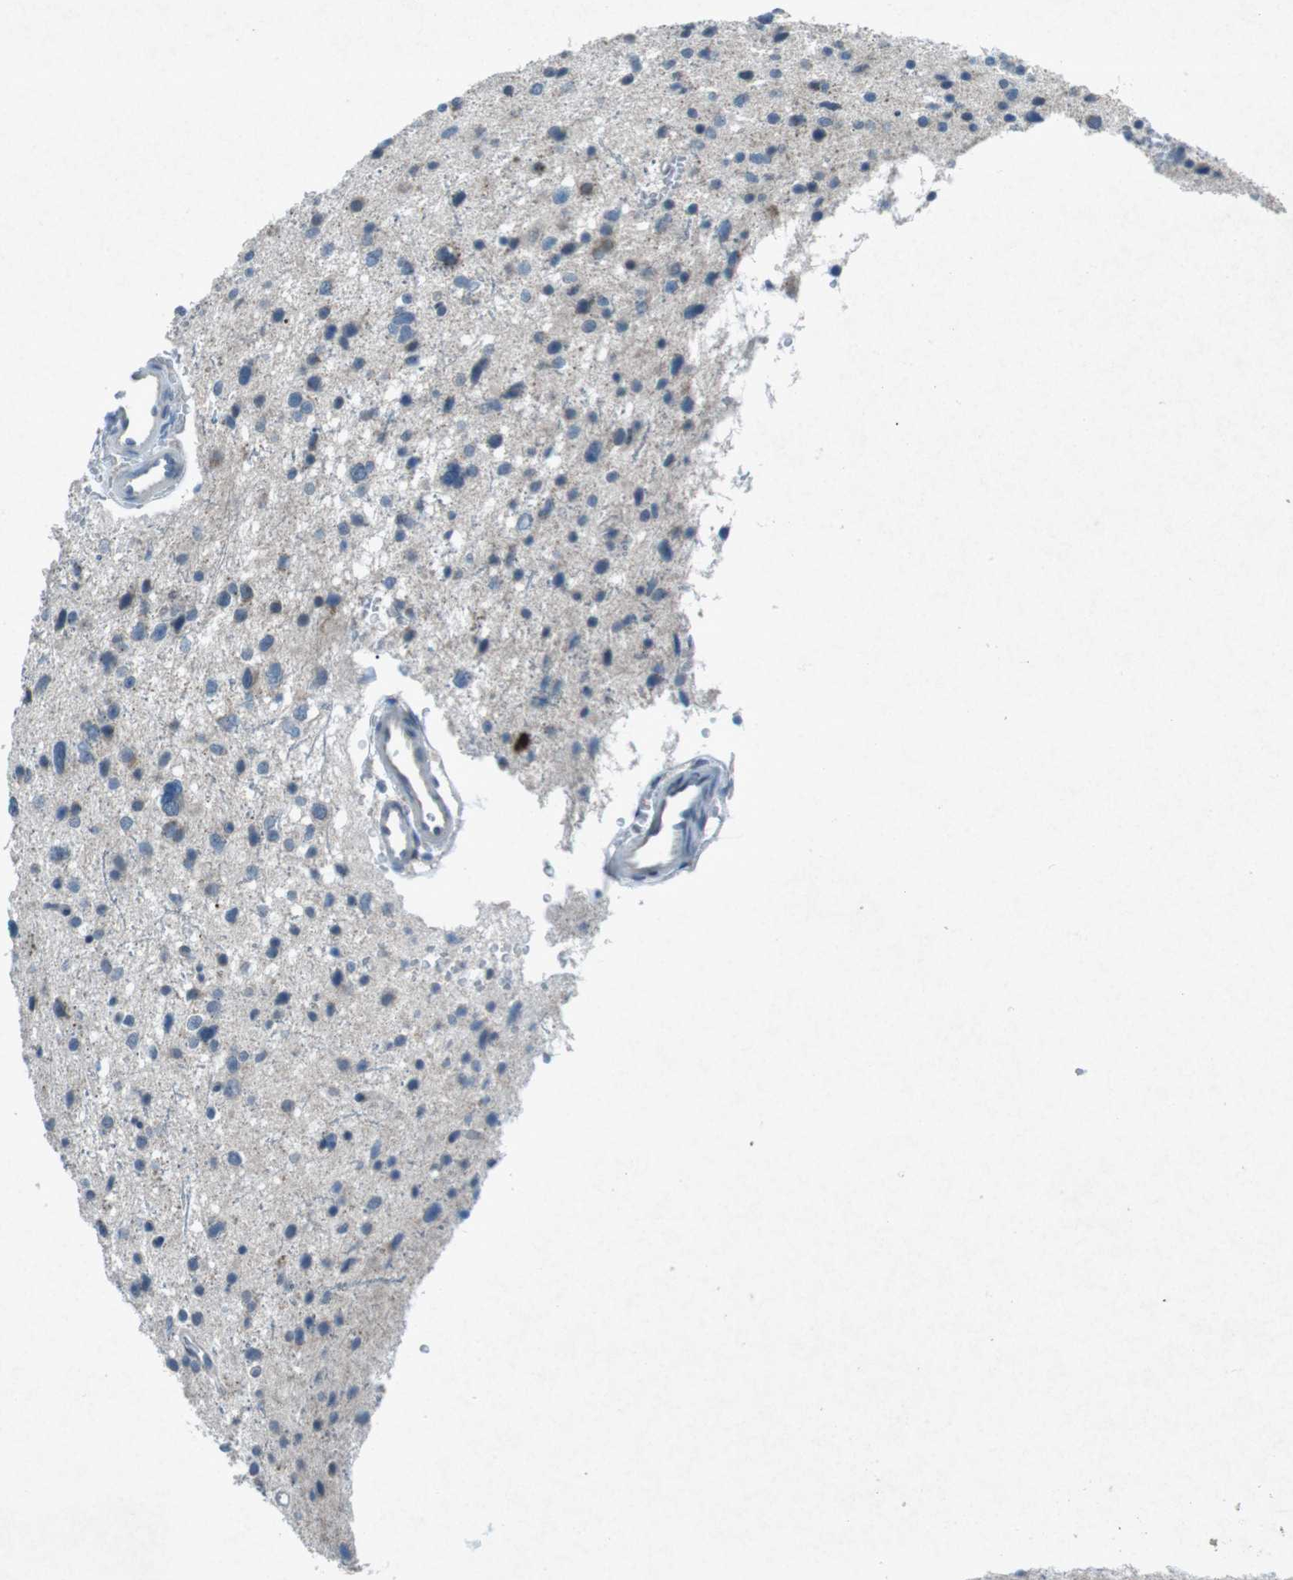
{"staining": {"intensity": "weak", "quantity": "<25%", "location": "cytoplasmic/membranous"}, "tissue": "glioma", "cell_type": "Tumor cells", "image_type": "cancer", "snomed": [{"axis": "morphology", "description": "Glioma, malignant, Low grade"}, {"axis": "topography", "description": "Brain"}], "caption": "Immunohistochemistry (IHC) micrograph of neoplastic tissue: human glioma stained with DAB reveals no significant protein expression in tumor cells.", "gene": "FCRLA", "patient": {"sex": "female", "age": 37}}